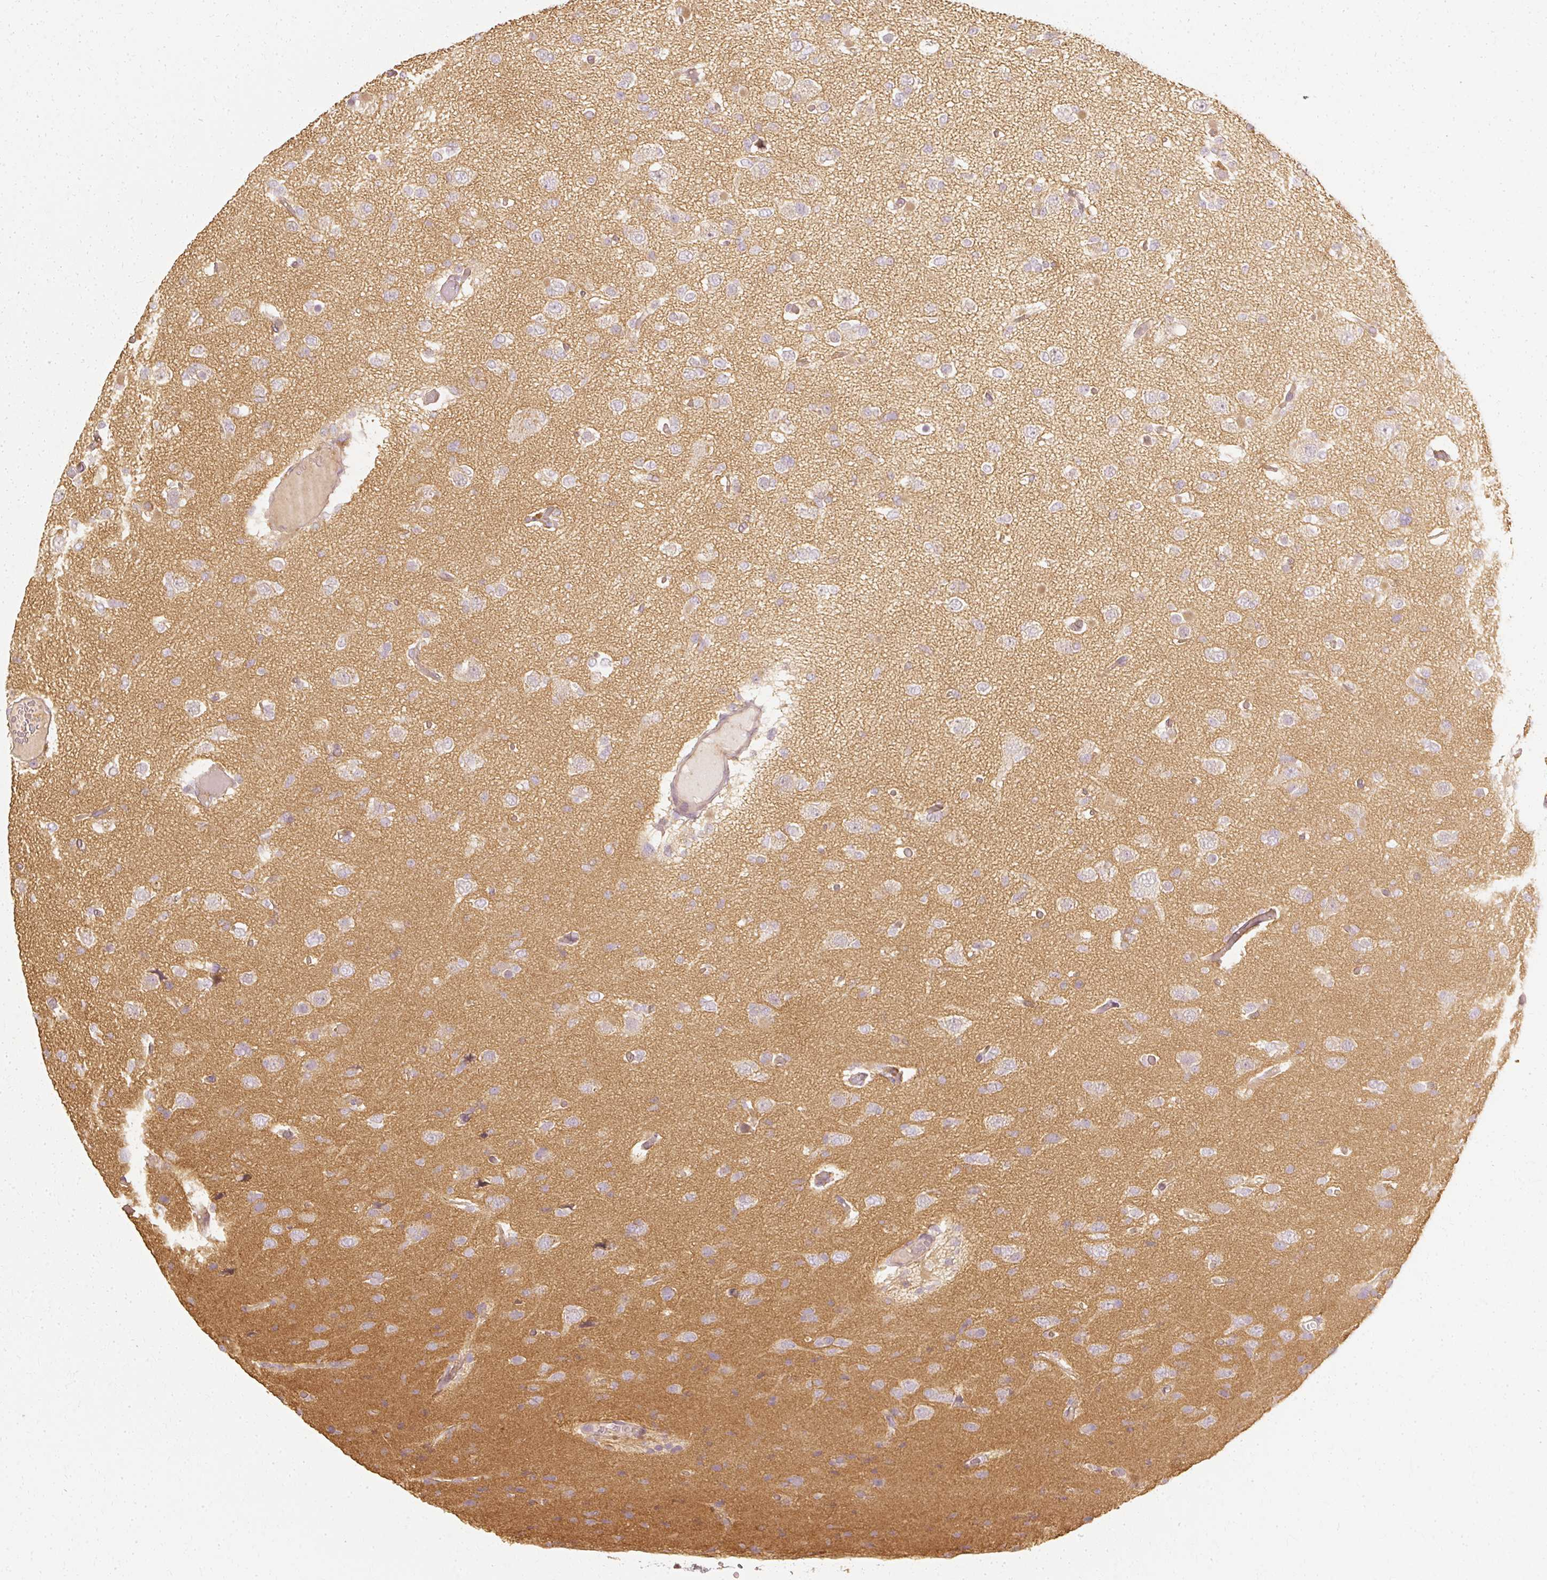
{"staining": {"intensity": "negative", "quantity": "none", "location": "none"}, "tissue": "glioma", "cell_type": "Tumor cells", "image_type": "cancer", "snomed": [{"axis": "morphology", "description": "Glioma, malignant, Low grade"}, {"axis": "topography", "description": "Brain"}], "caption": "The image demonstrates no significant expression in tumor cells of glioma. (DAB immunohistochemistry (IHC), high magnification).", "gene": "GNAQ", "patient": {"sex": "female", "age": 22}}